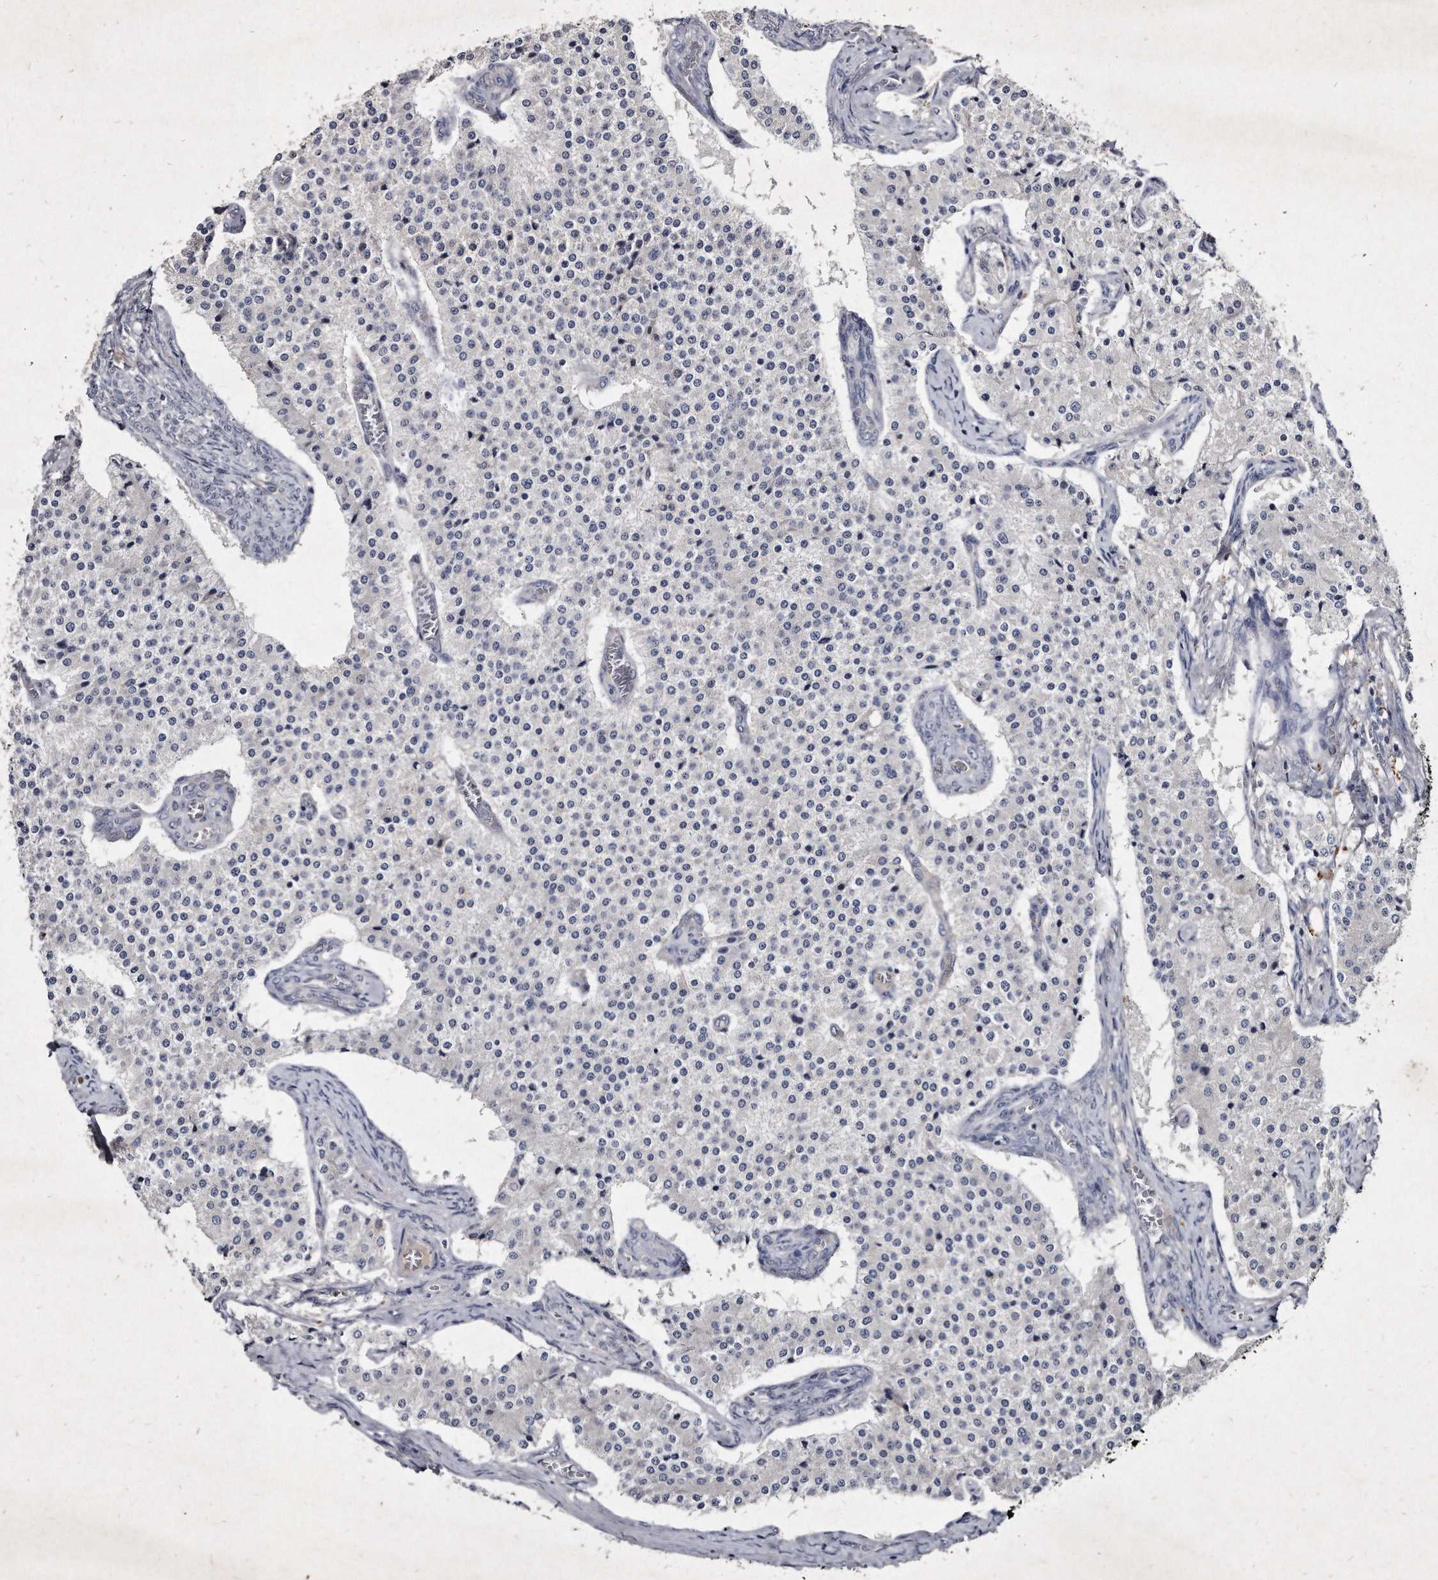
{"staining": {"intensity": "negative", "quantity": "none", "location": "none"}, "tissue": "carcinoid", "cell_type": "Tumor cells", "image_type": "cancer", "snomed": [{"axis": "morphology", "description": "Carcinoid, malignant, NOS"}, {"axis": "topography", "description": "Colon"}], "caption": "The image reveals no staining of tumor cells in carcinoid.", "gene": "KLHDC3", "patient": {"sex": "female", "age": 52}}